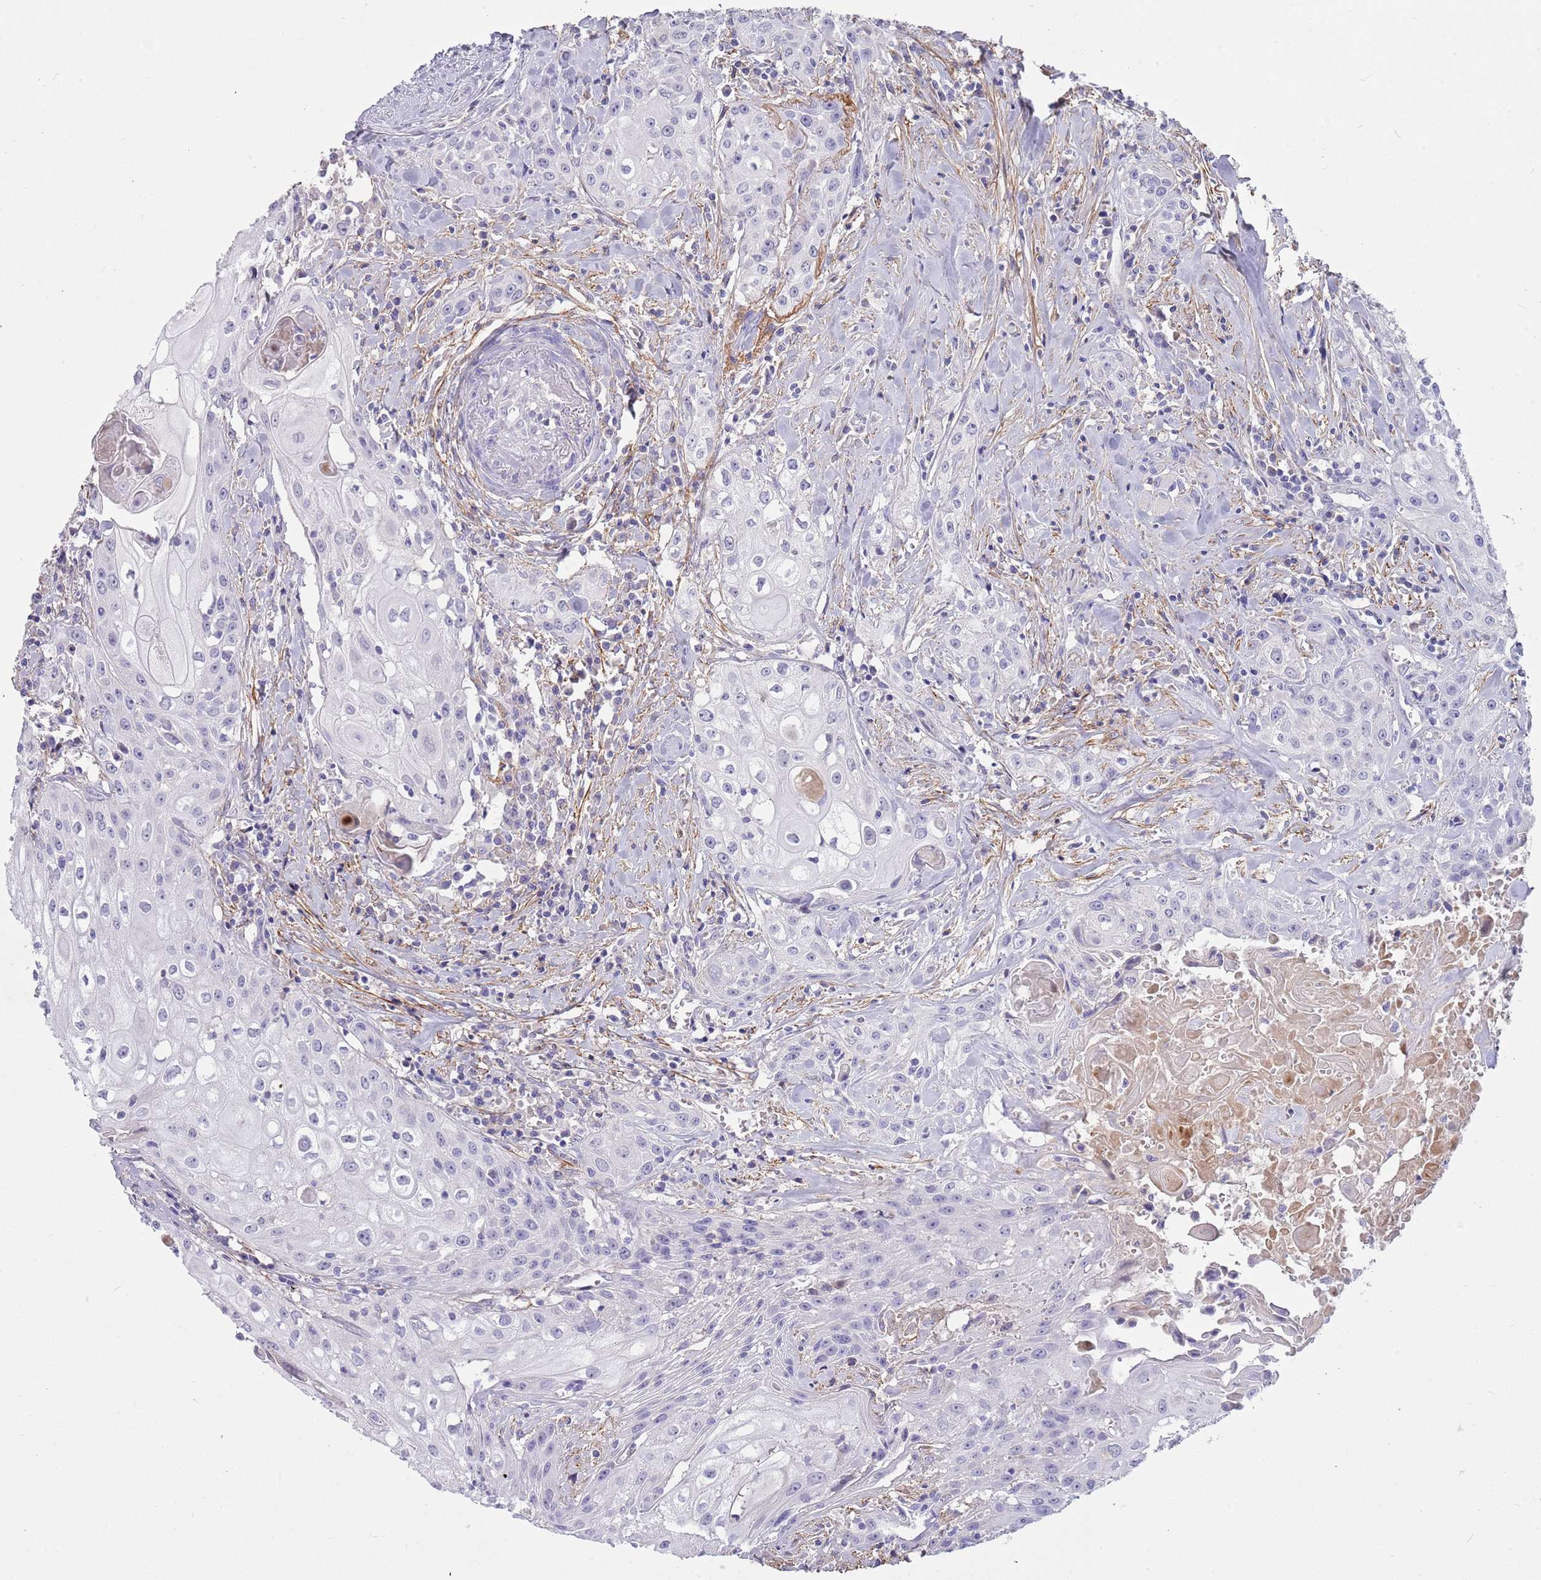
{"staining": {"intensity": "negative", "quantity": "none", "location": "none"}, "tissue": "head and neck cancer", "cell_type": "Tumor cells", "image_type": "cancer", "snomed": [{"axis": "morphology", "description": "Squamous cell carcinoma, NOS"}, {"axis": "topography", "description": "Oral tissue"}, {"axis": "topography", "description": "Head-Neck"}], "caption": "Protein analysis of head and neck squamous cell carcinoma demonstrates no significant staining in tumor cells. (Stains: DAB immunohistochemistry (IHC) with hematoxylin counter stain, Microscopy: brightfield microscopy at high magnification).", "gene": "LEPROTL1", "patient": {"sex": "female", "age": 82}}